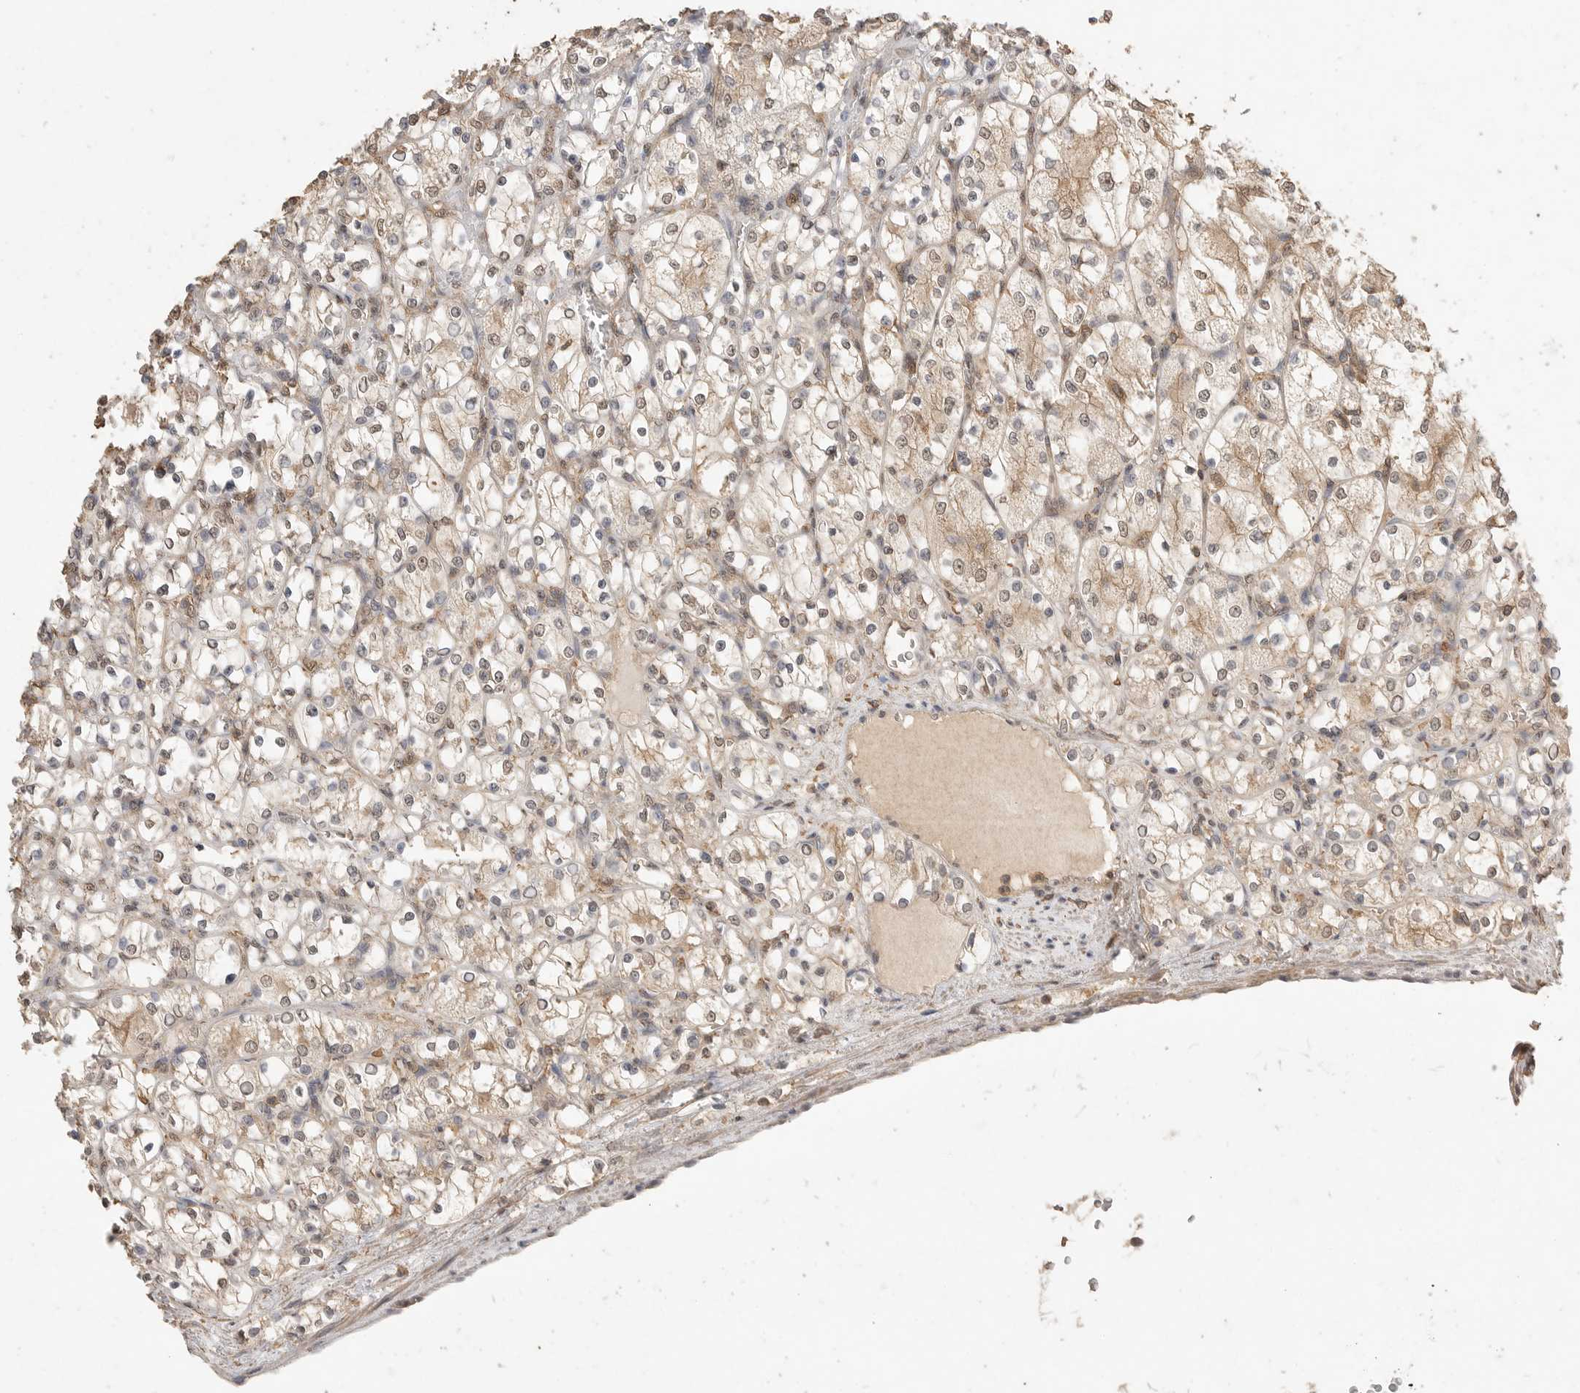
{"staining": {"intensity": "weak", "quantity": "25%-75%", "location": "nuclear"}, "tissue": "renal cancer", "cell_type": "Tumor cells", "image_type": "cancer", "snomed": [{"axis": "morphology", "description": "Adenocarcinoma, NOS"}, {"axis": "topography", "description": "Kidney"}], "caption": "Immunohistochemistry of human renal cancer reveals low levels of weak nuclear positivity in approximately 25%-75% of tumor cells.", "gene": "MAP2K1", "patient": {"sex": "female", "age": 69}}